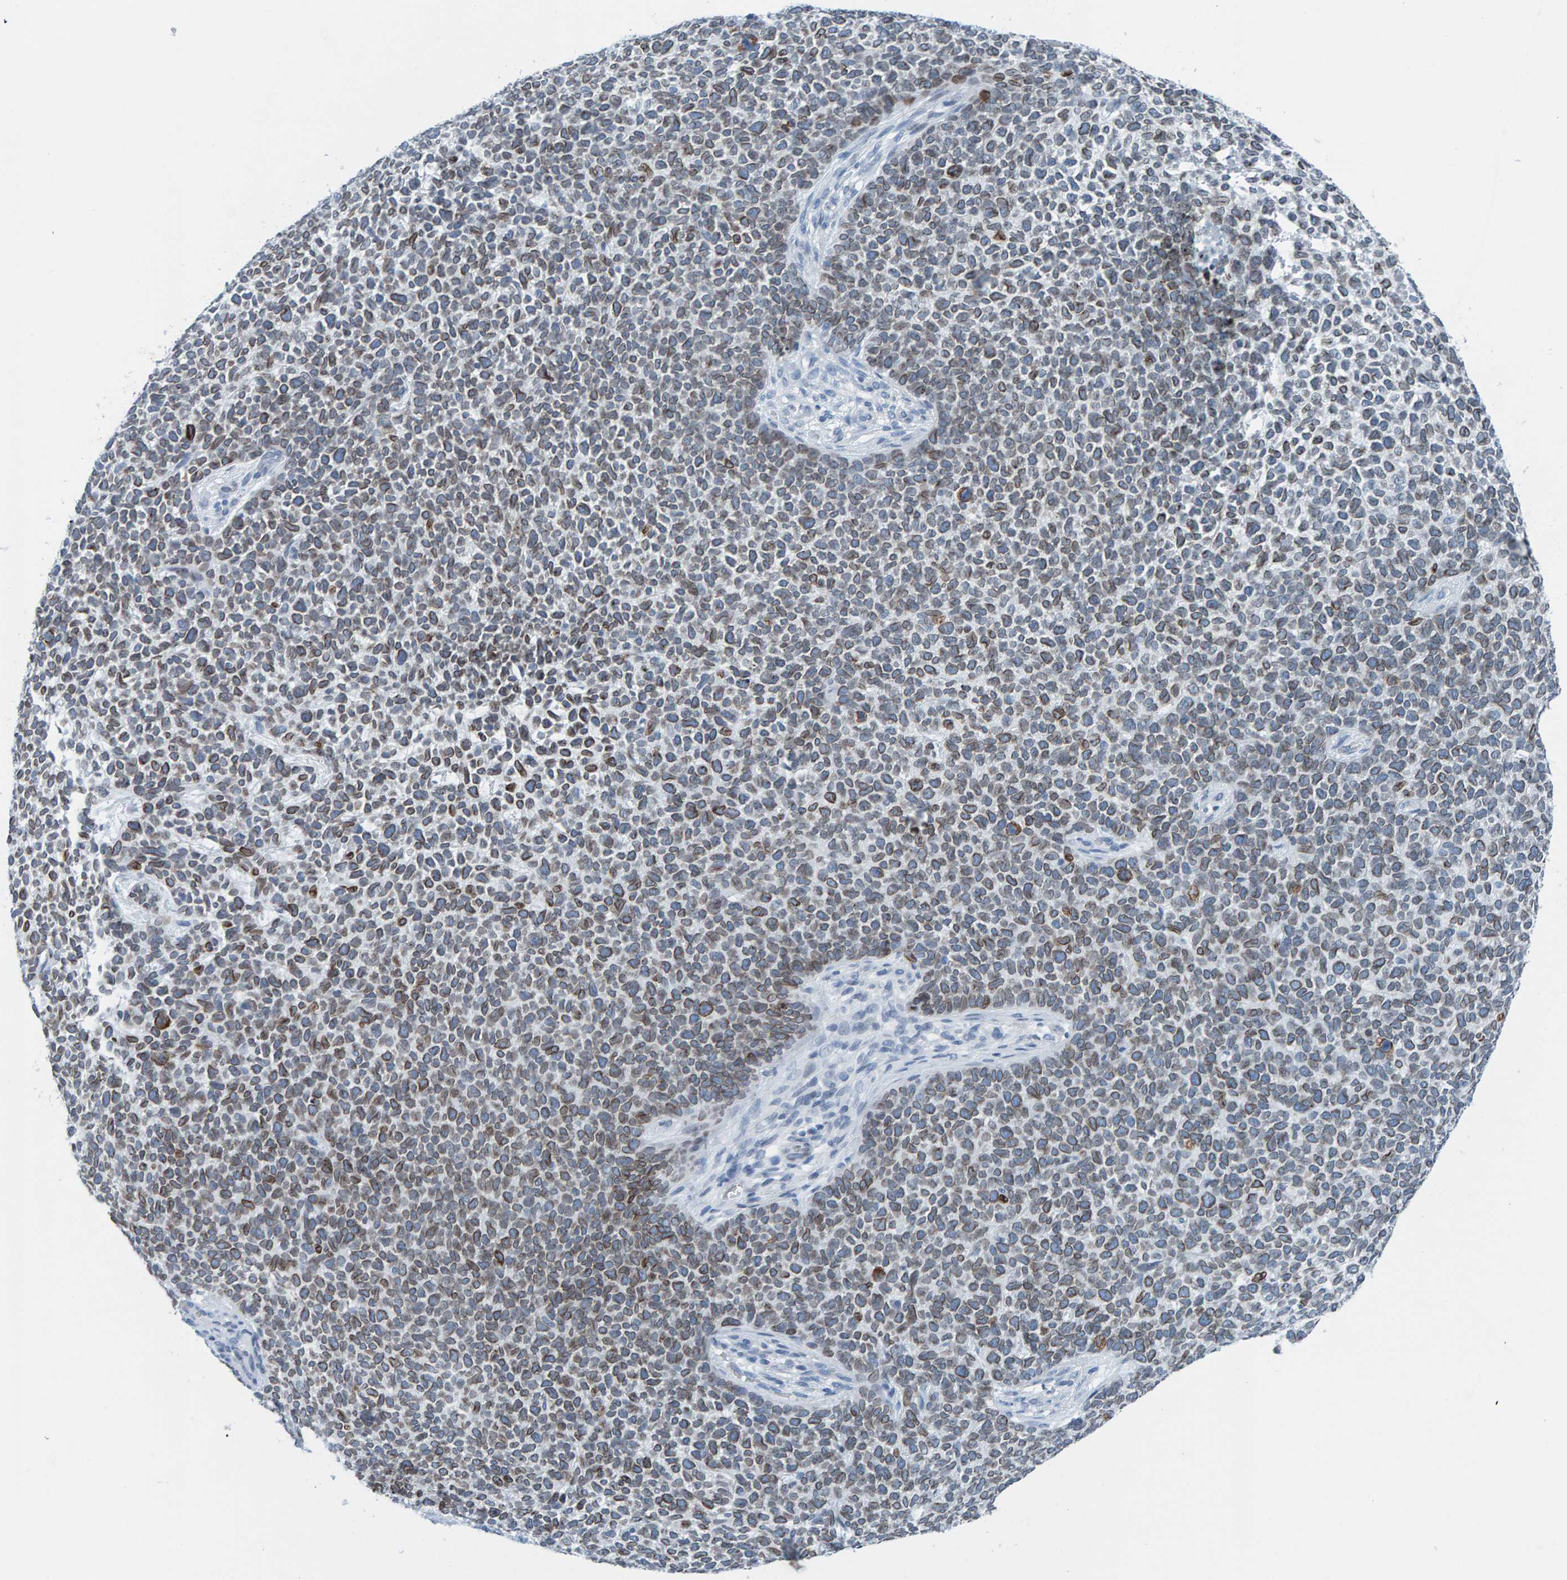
{"staining": {"intensity": "moderate", "quantity": ">75%", "location": "cytoplasmic/membranous,nuclear"}, "tissue": "skin cancer", "cell_type": "Tumor cells", "image_type": "cancer", "snomed": [{"axis": "morphology", "description": "Basal cell carcinoma"}, {"axis": "topography", "description": "Skin"}], "caption": "Protein expression analysis of skin cancer (basal cell carcinoma) shows moderate cytoplasmic/membranous and nuclear staining in about >75% of tumor cells. (brown staining indicates protein expression, while blue staining denotes nuclei).", "gene": "LMNB2", "patient": {"sex": "female", "age": 84}}